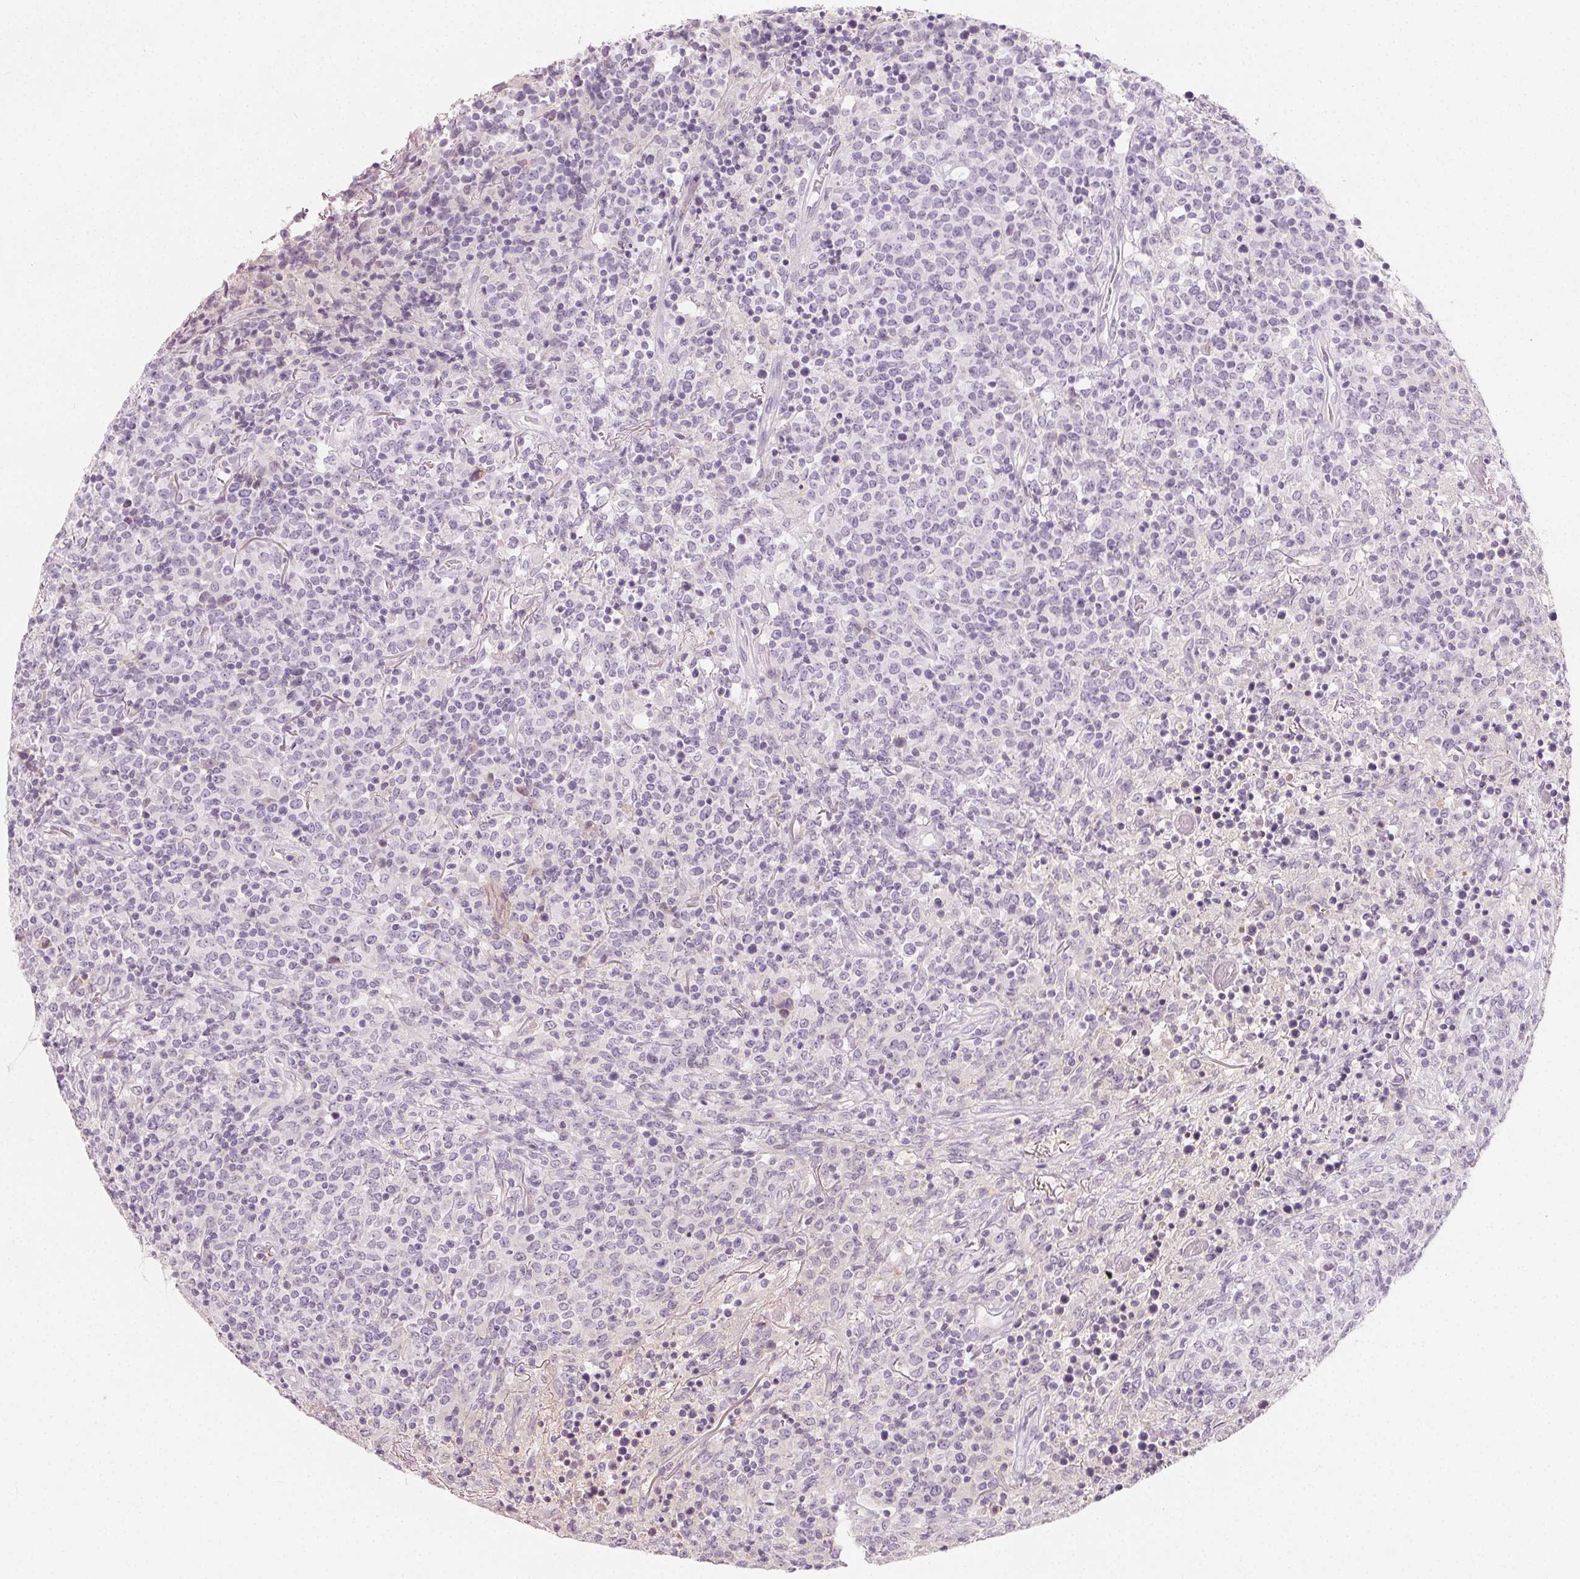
{"staining": {"intensity": "negative", "quantity": "none", "location": "none"}, "tissue": "lymphoma", "cell_type": "Tumor cells", "image_type": "cancer", "snomed": [{"axis": "morphology", "description": "Malignant lymphoma, non-Hodgkin's type, High grade"}, {"axis": "topography", "description": "Lung"}], "caption": "A histopathology image of malignant lymphoma, non-Hodgkin's type (high-grade) stained for a protein reveals no brown staining in tumor cells.", "gene": "AFM", "patient": {"sex": "male", "age": 79}}